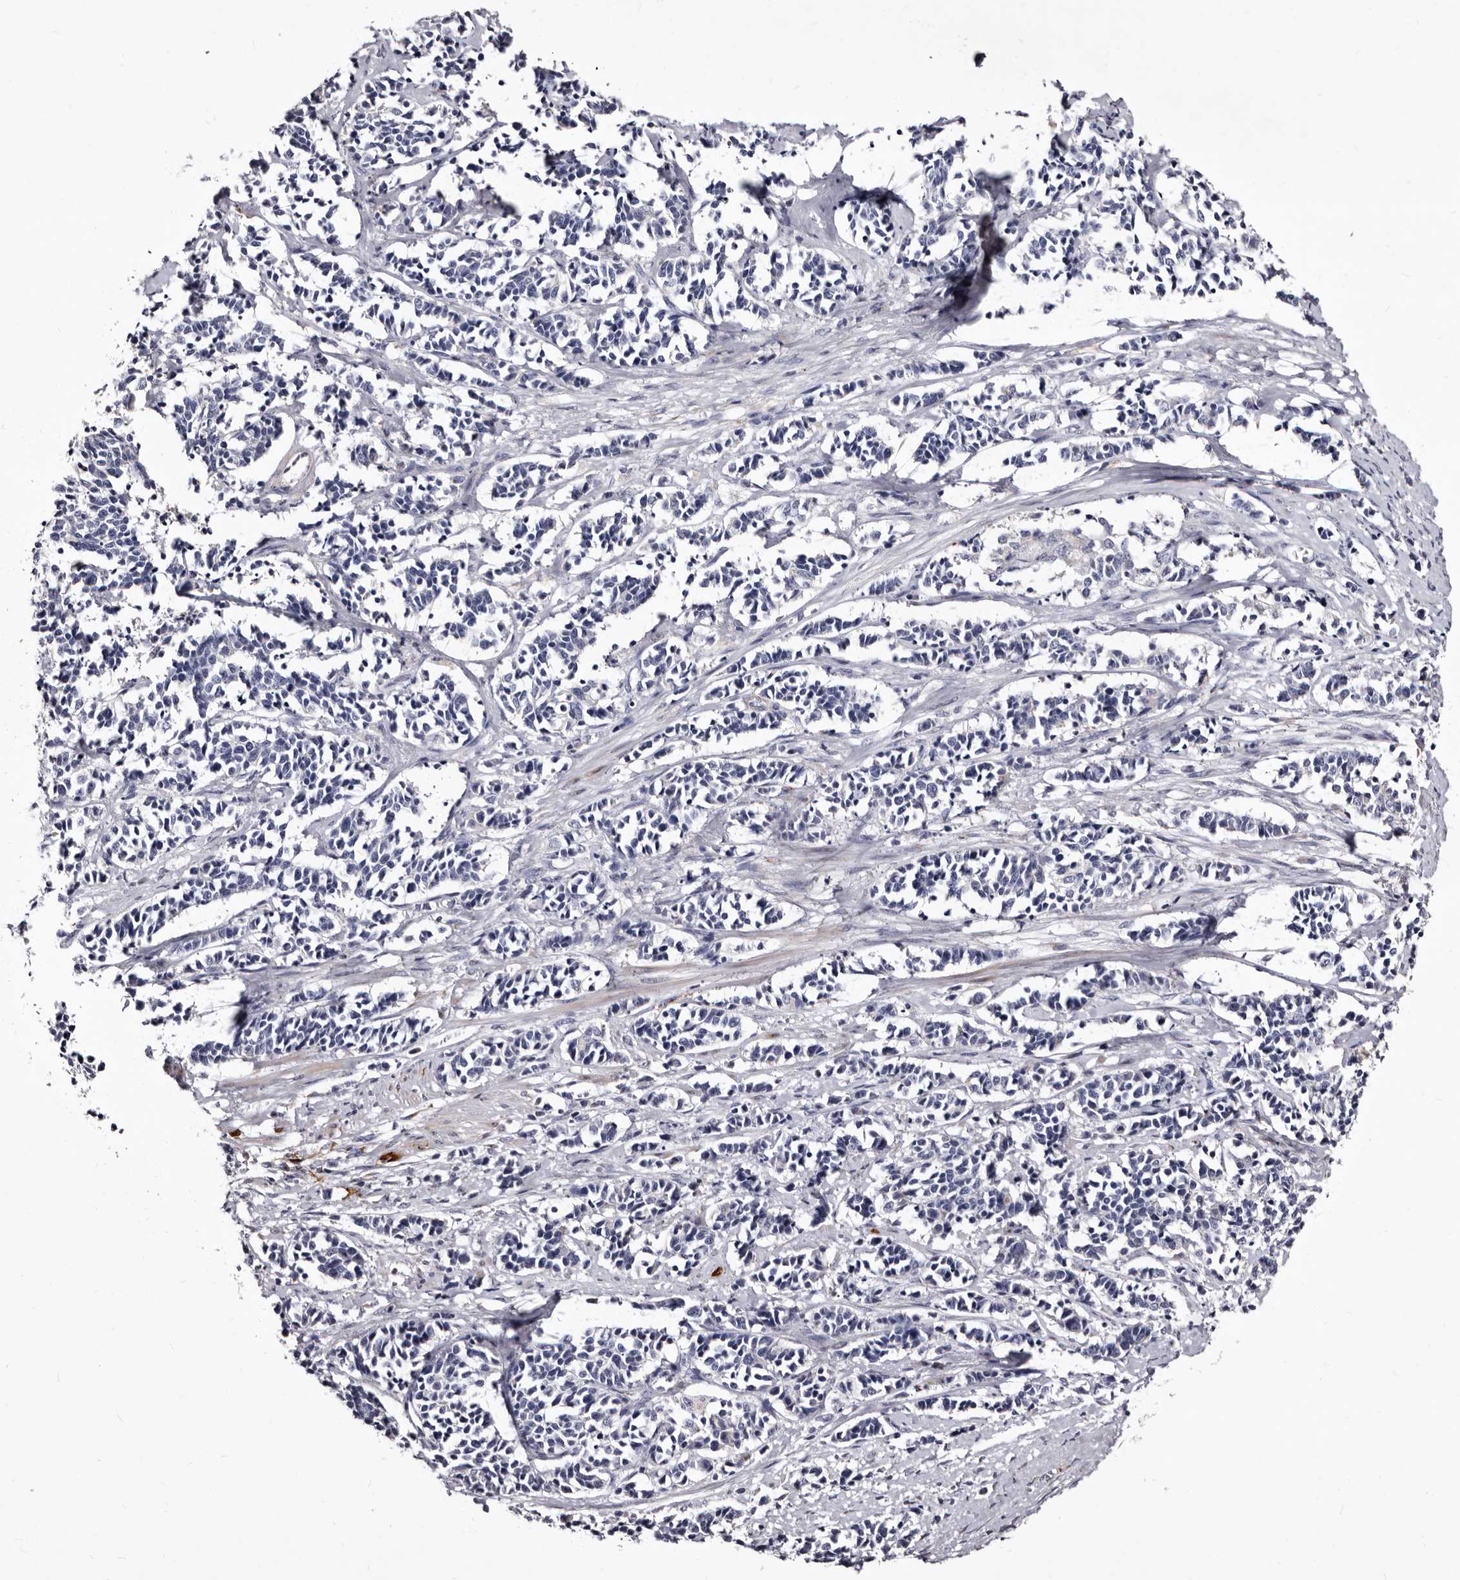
{"staining": {"intensity": "negative", "quantity": "none", "location": "none"}, "tissue": "cervical cancer", "cell_type": "Tumor cells", "image_type": "cancer", "snomed": [{"axis": "morphology", "description": "Normal tissue, NOS"}, {"axis": "morphology", "description": "Squamous cell carcinoma, NOS"}, {"axis": "topography", "description": "Cervix"}], "caption": "This micrograph is of cervical cancer (squamous cell carcinoma) stained with immunohistochemistry (IHC) to label a protein in brown with the nuclei are counter-stained blue. There is no expression in tumor cells.", "gene": "AUNIP", "patient": {"sex": "female", "age": 35}}